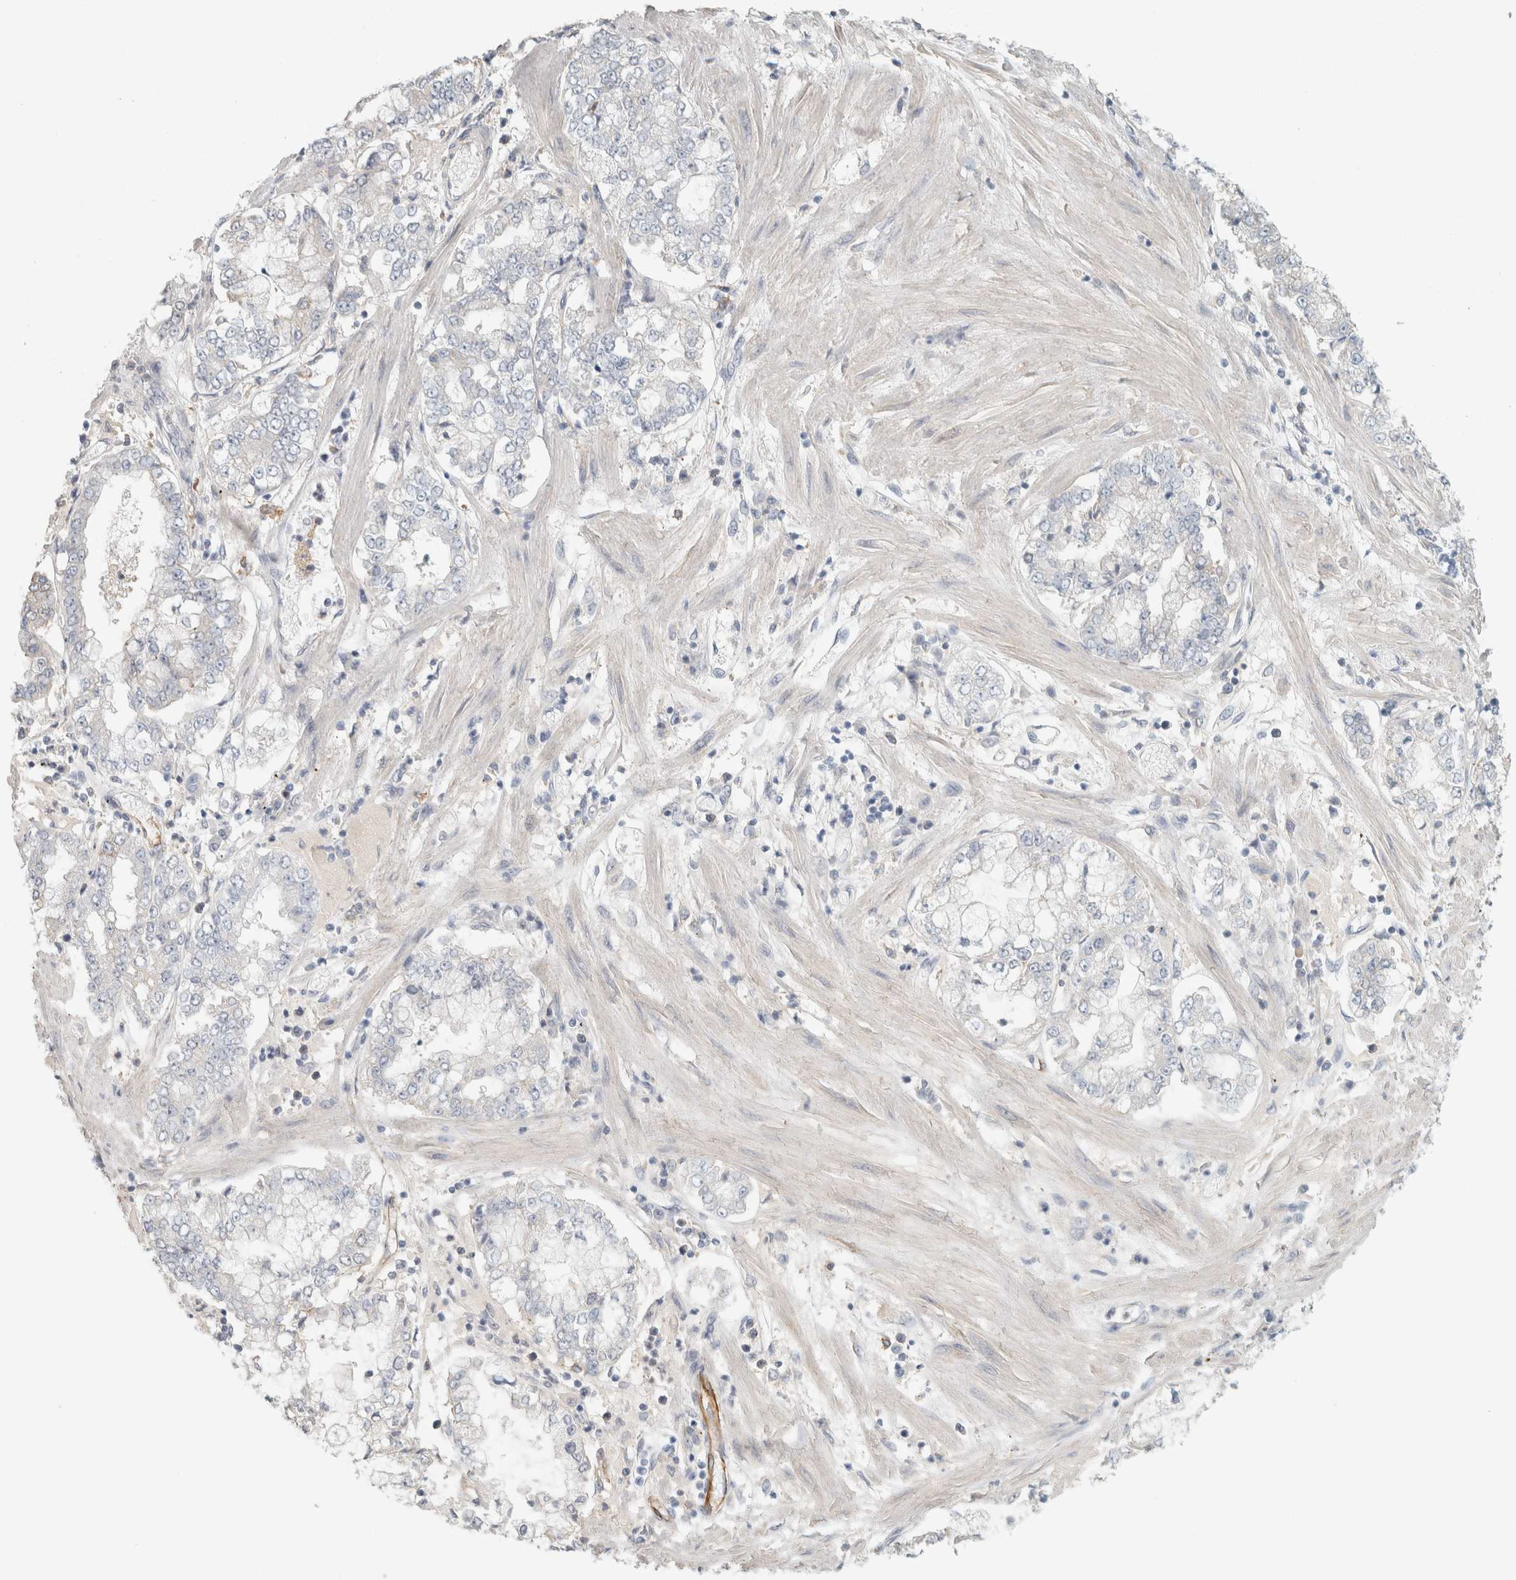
{"staining": {"intensity": "negative", "quantity": "none", "location": "none"}, "tissue": "stomach cancer", "cell_type": "Tumor cells", "image_type": "cancer", "snomed": [{"axis": "morphology", "description": "Adenocarcinoma, NOS"}, {"axis": "topography", "description": "Stomach"}], "caption": "Tumor cells show no significant expression in stomach cancer.", "gene": "SCIN", "patient": {"sex": "male", "age": 76}}